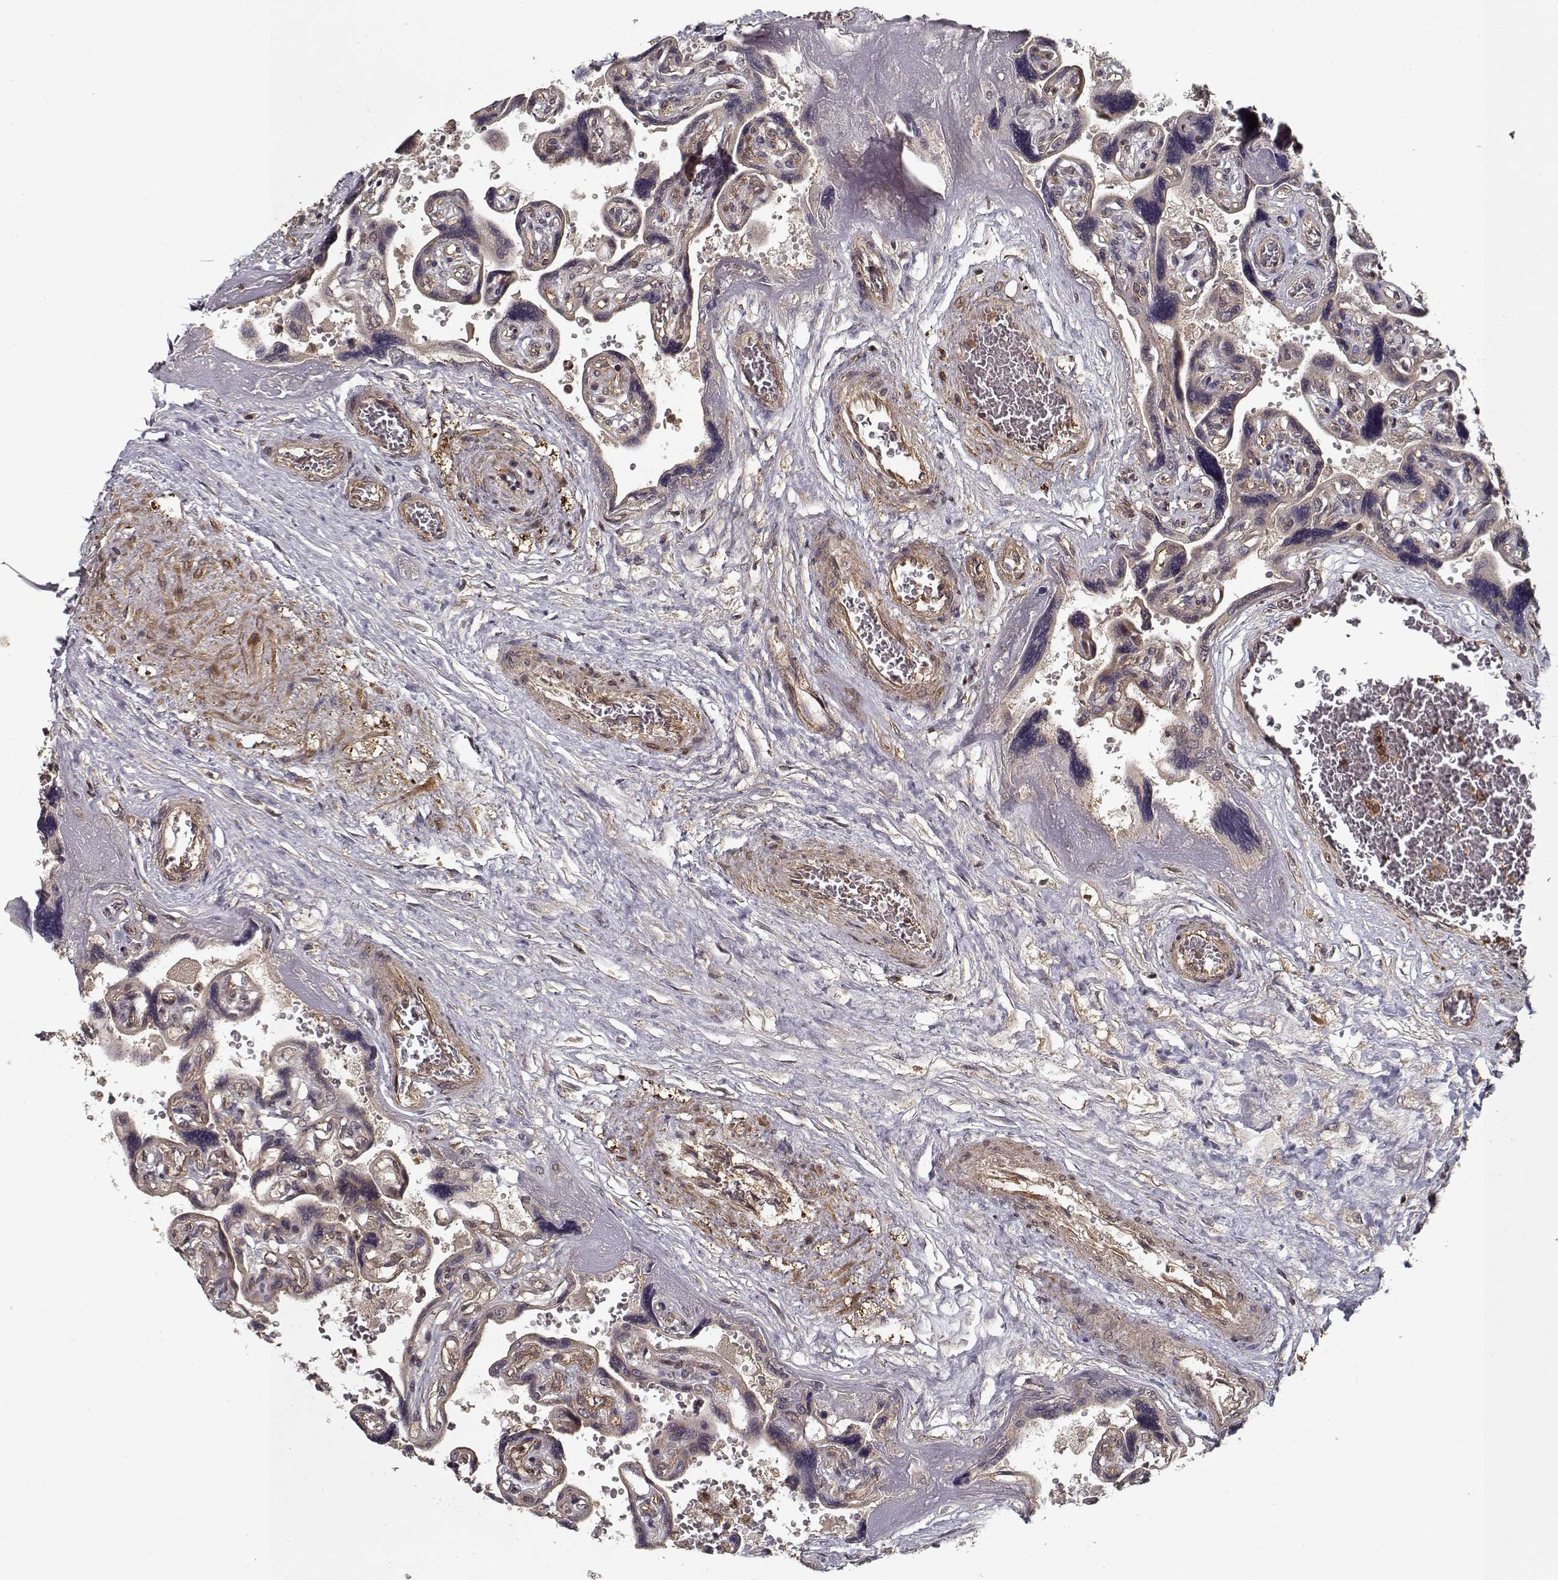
{"staining": {"intensity": "moderate", "quantity": "<25%", "location": "cytoplasmic/membranous"}, "tissue": "placenta", "cell_type": "Decidual cells", "image_type": "normal", "snomed": [{"axis": "morphology", "description": "Normal tissue, NOS"}, {"axis": "topography", "description": "Placenta"}], "caption": "The micrograph displays staining of benign placenta, revealing moderate cytoplasmic/membranous protein positivity (brown color) within decidual cells.", "gene": "PPP1R12A", "patient": {"sex": "female", "age": 32}}